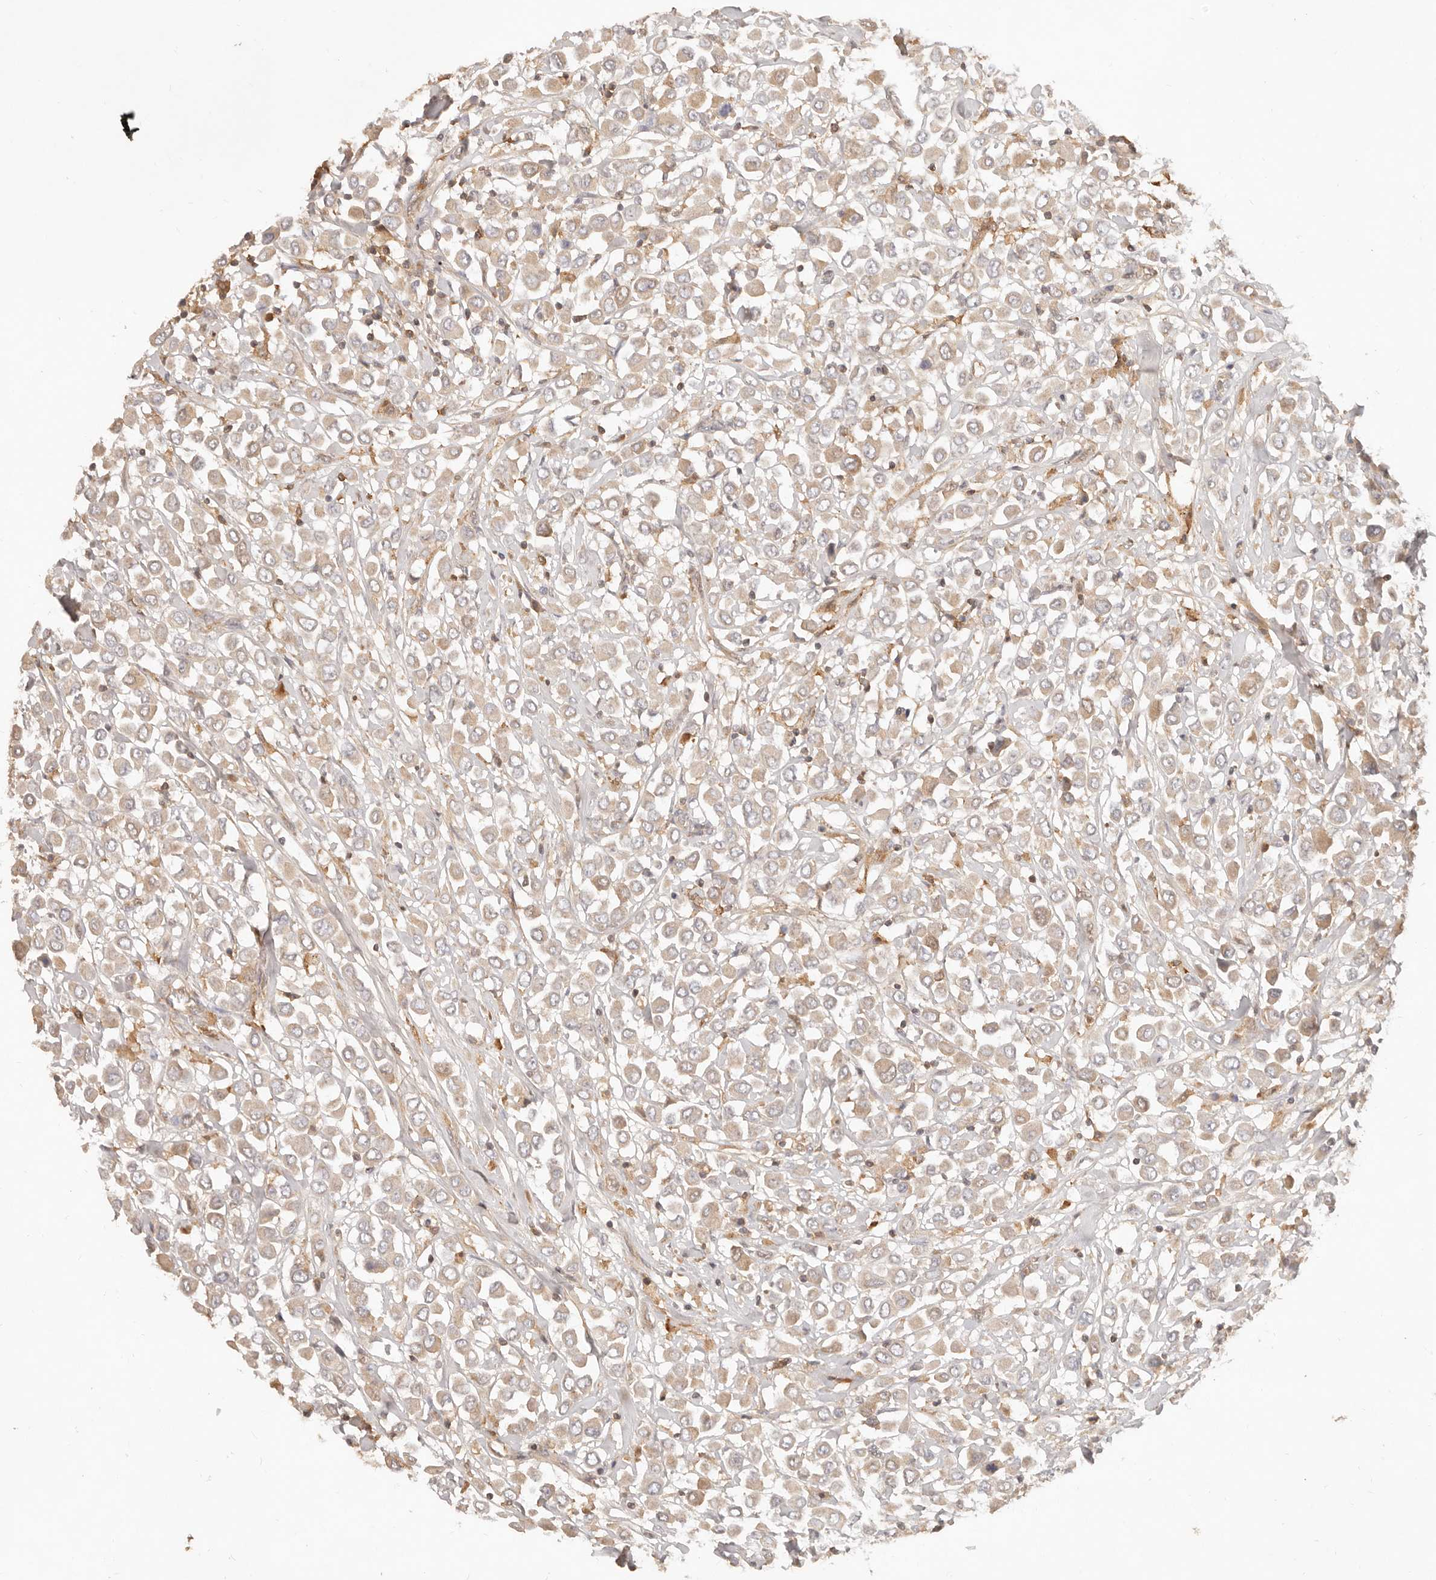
{"staining": {"intensity": "weak", "quantity": ">75%", "location": "cytoplasmic/membranous"}, "tissue": "breast cancer", "cell_type": "Tumor cells", "image_type": "cancer", "snomed": [{"axis": "morphology", "description": "Duct carcinoma"}, {"axis": "topography", "description": "Breast"}], "caption": "Tumor cells display low levels of weak cytoplasmic/membranous positivity in about >75% of cells in intraductal carcinoma (breast).", "gene": "NECAP2", "patient": {"sex": "female", "age": 61}}